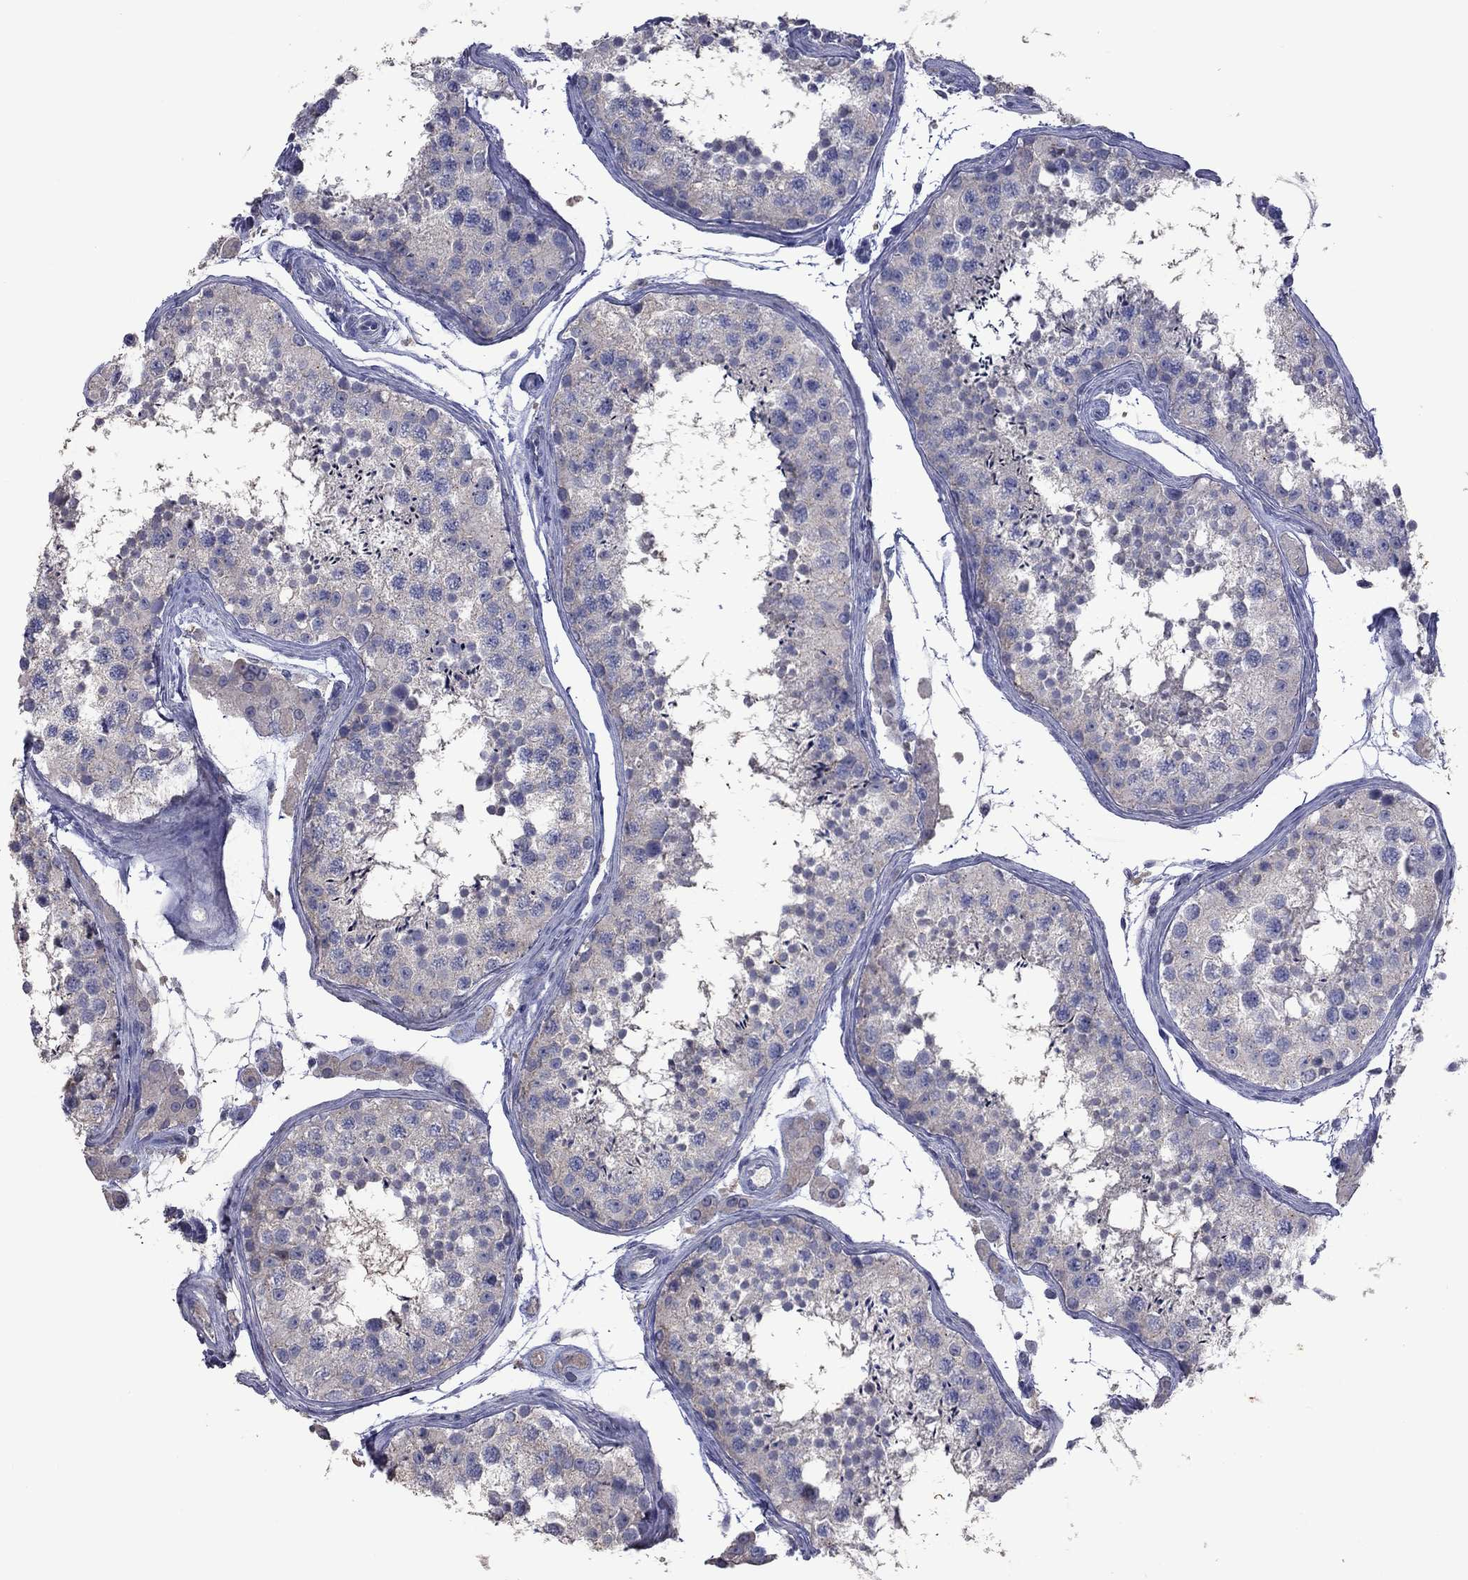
{"staining": {"intensity": "negative", "quantity": "none", "location": "none"}, "tissue": "testis", "cell_type": "Cells in seminiferous ducts", "image_type": "normal", "snomed": [{"axis": "morphology", "description": "Normal tissue, NOS"}, {"axis": "topography", "description": "Testis"}], "caption": "Immunohistochemistry (IHC) photomicrograph of normal testis: human testis stained with DAB (3,3'-diaminobenzidine) demonstrates no significant protein staining in cells in seminiferous ducts.", "gene": "ENSG00000288520", "patient": {"sex": "male", "age": 41}}